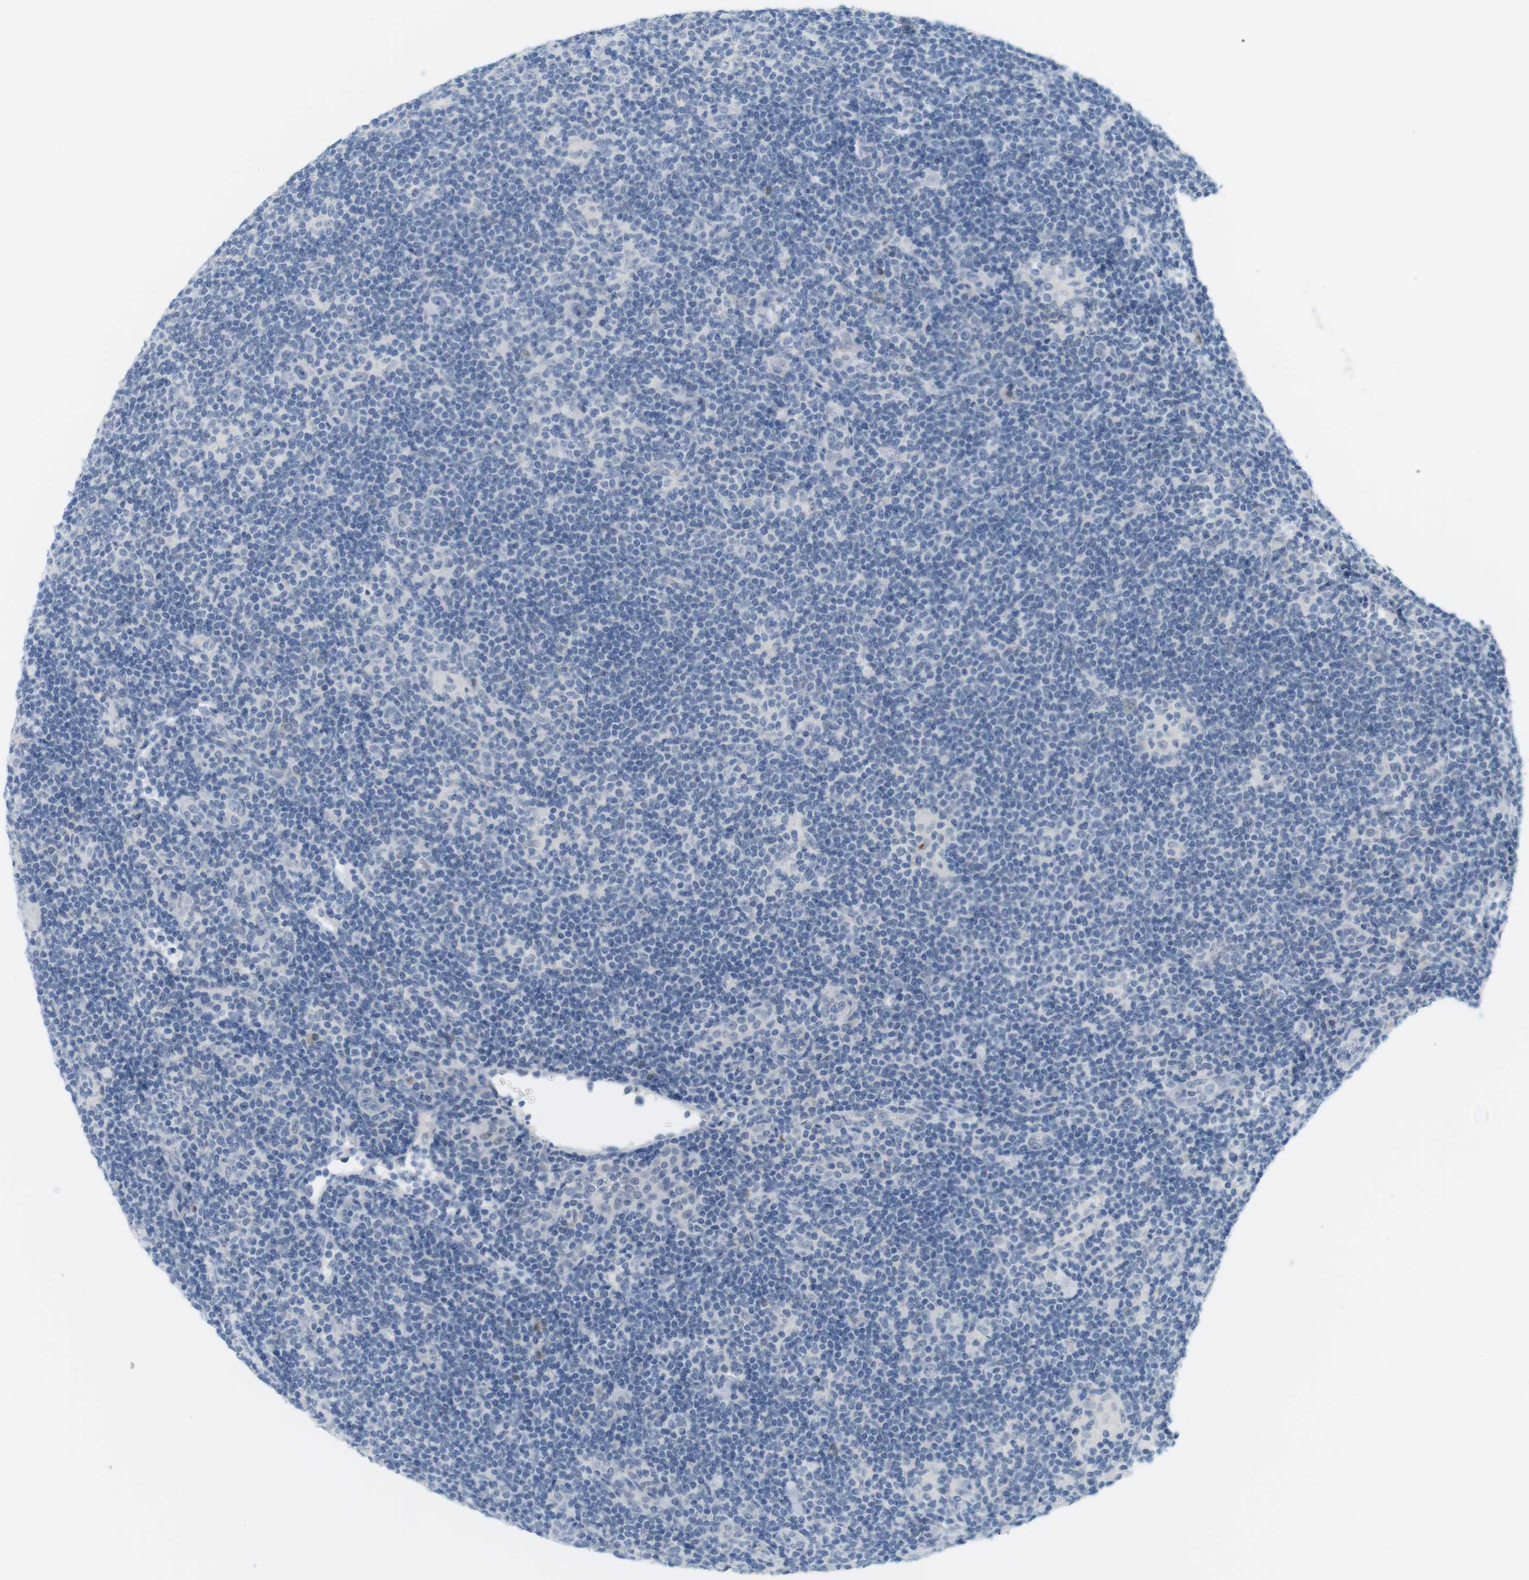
{"staining": {"intensity": "negative", "quantity": "none", "location": "none"}, "tissue": "lymphoma", "cell_type": "Tumor cells", "image_type": "cancer", "snomed": [{"axis": "morphology", "description": "Hodgkin's disease, NOS"}, {"axis": "topography", "description": "Lymph node"}], "caption": "This is an IHC micrograph of Hodgkin's disease. There is no expression in tumor cells.", "gene": "CREB3L2", "patient": {"sex": "female", "age": 57}}